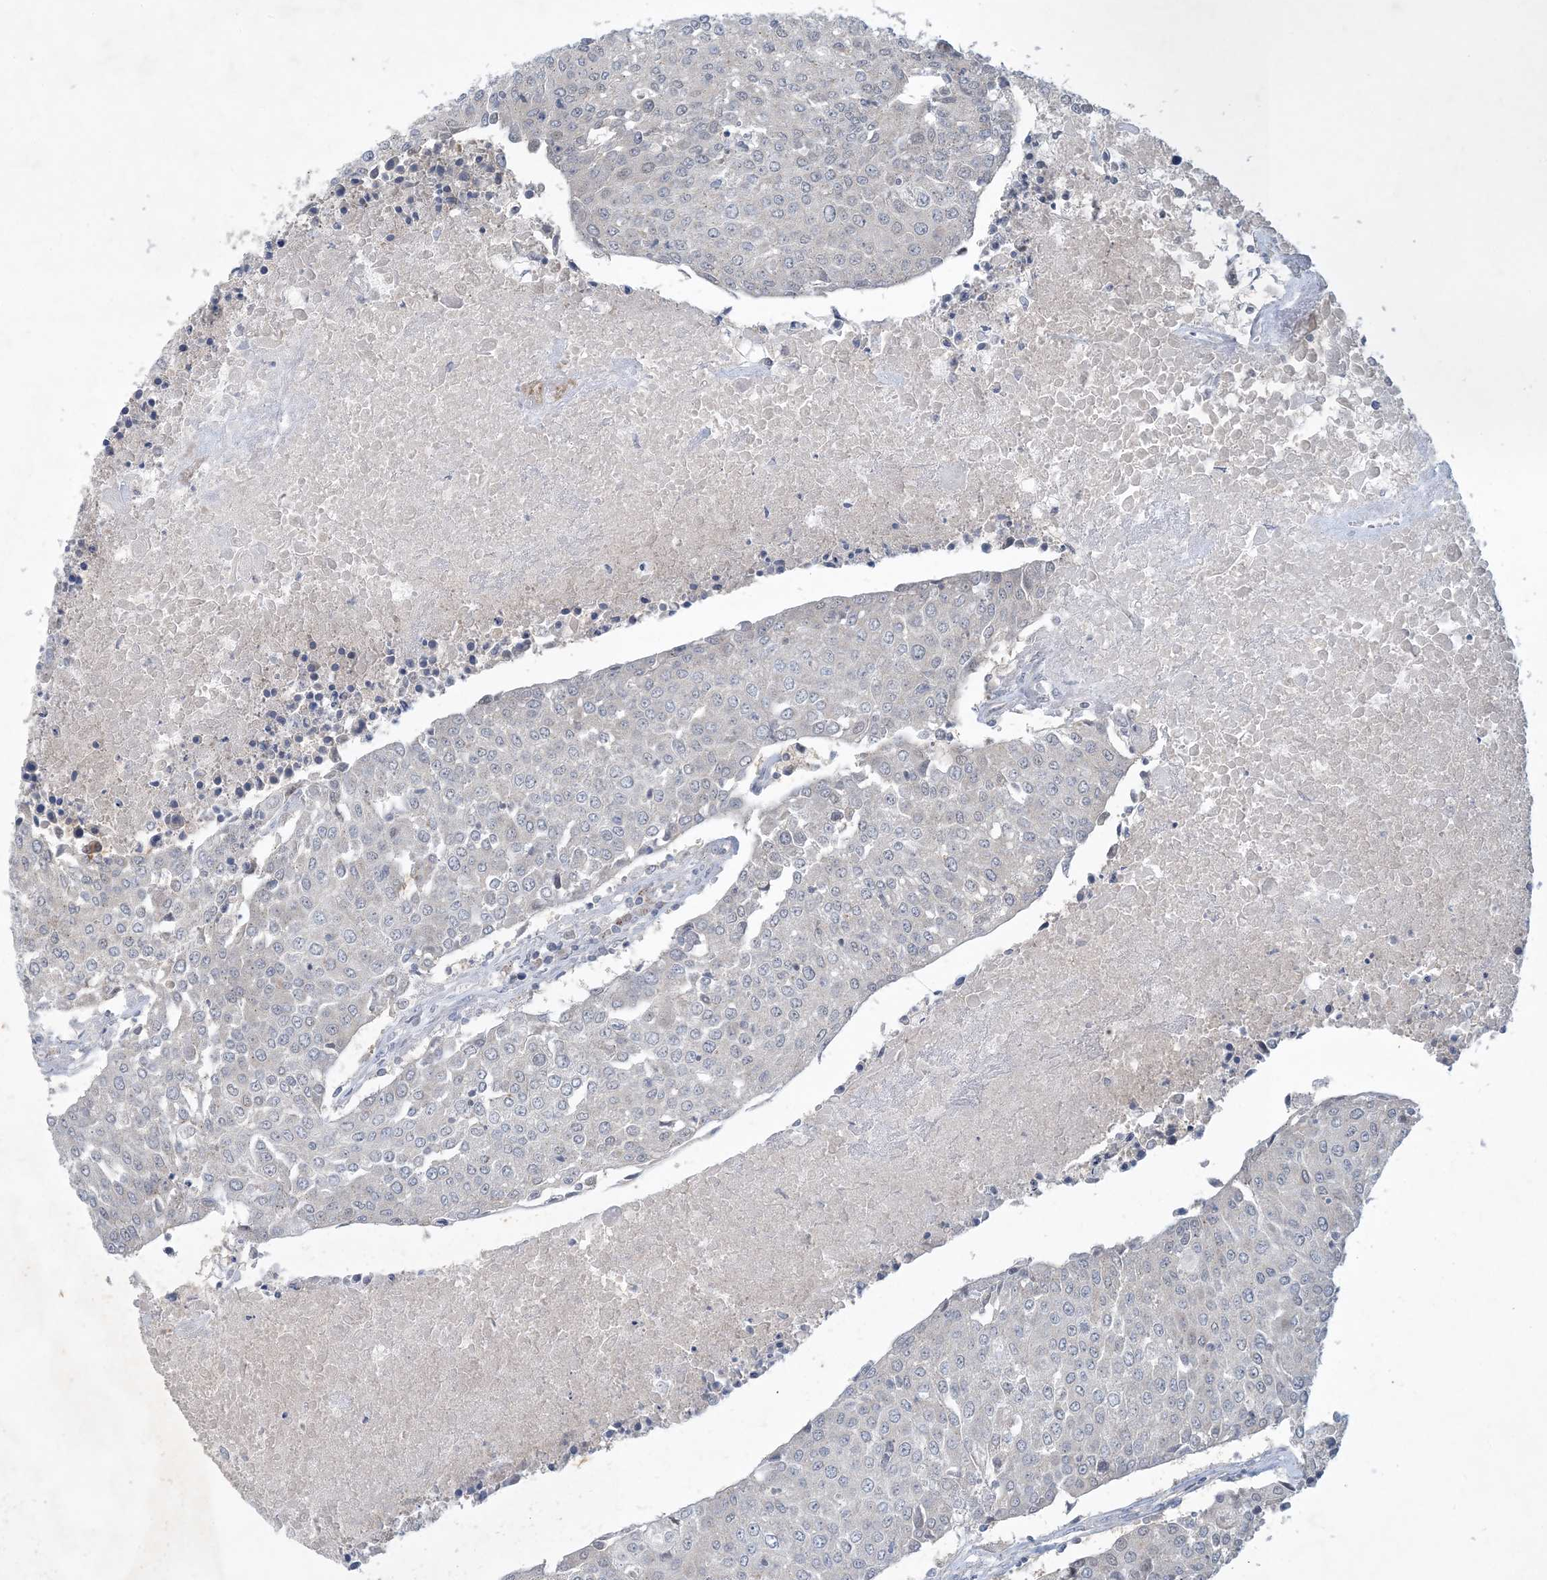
{"staining": {"intensity": "negative", "quantity": "none", "location": "none"}, "tissue": "urothelial cancer", "cell_type": "Tumor cells", "image_type": "cancer", "snomed": [{"axis": "morphology", "description": "Urothelial carcinoma, High grade"}, {"axis": "topography", "description": "Urinary bladder"}], "caption": "IHC micrograph of neoplastic tissue: urothelial cancer stained with DAB demonstrates no significant protein staining in tumor cells. (DAB immunohistochemistry with hematoxylin counter stain).", "gene": "CCDC14", "patient": {"sex": "female", "age": 85}}